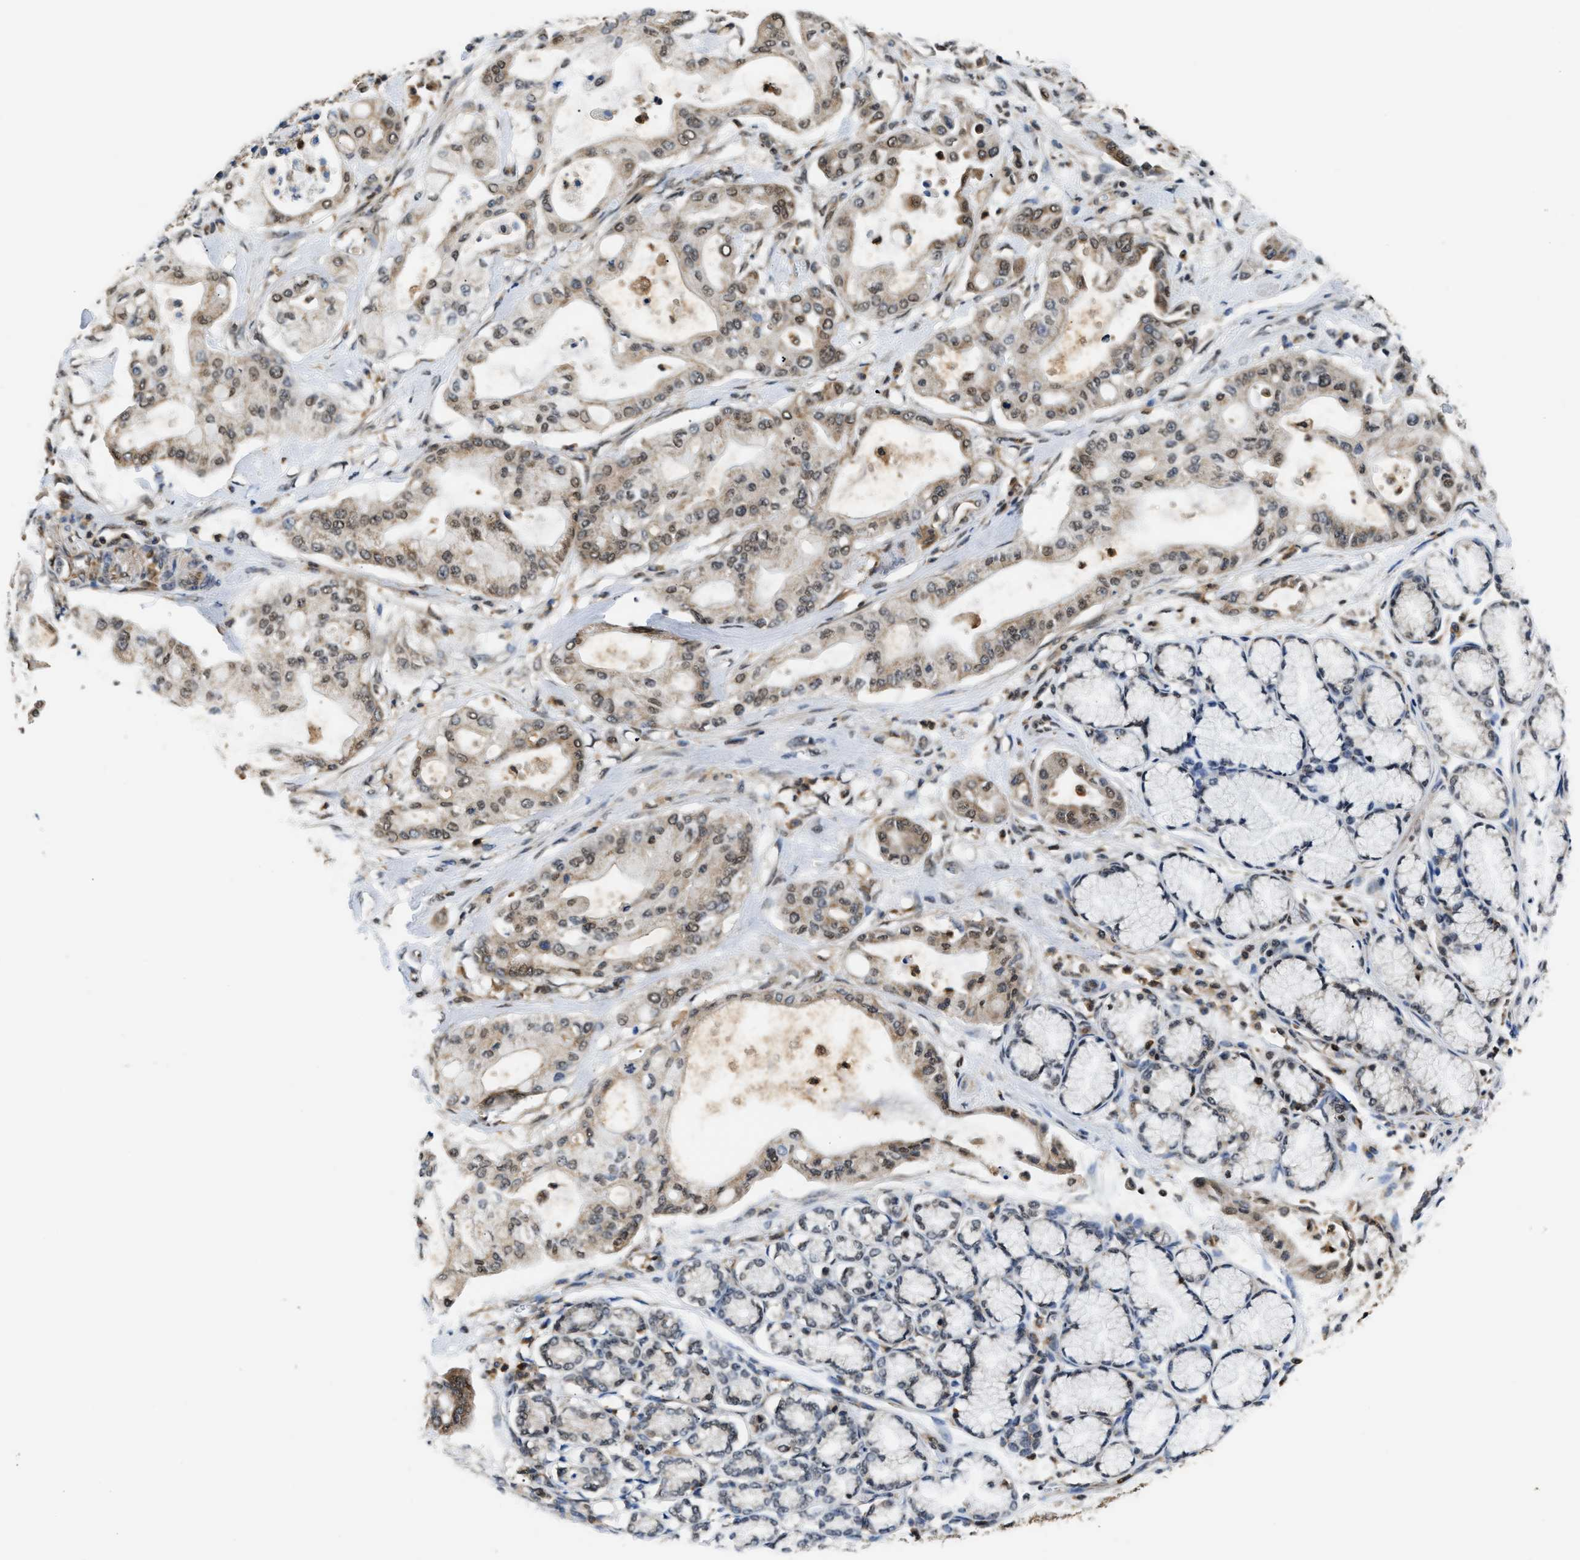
{"staining": {"intensity": "weak", "quantity": ">75%", "location": "cytoplasmic/membranous,nuclear"}, "tissue": "pancreatic cancer", "cell_type": "Tumor cells", "image_type": "cancer", "snomed": [{"axis": "morphology", "description": "Adenocarcinoma, NOS"}, {"axis": "morphology", "description": "Adenocarcinoma, metastatic, NOS"}, {"axis": "topography", "description": "Lymph node"}, {"axis": "topography", "description": "Pancreas"}, {"axis": "topography", "description": "Duodenum"}], "caption": "IHC photomicrograph of human pancreatic cancer (adenocarcinoma) stained for a protein (brown), which demonstrates low levels of weak cytoplasmic/membranous and nuclear expression in approximately >75% of tumor cells.", "gene": "STK10", "patient": {"sex": "female", "age": 64}}